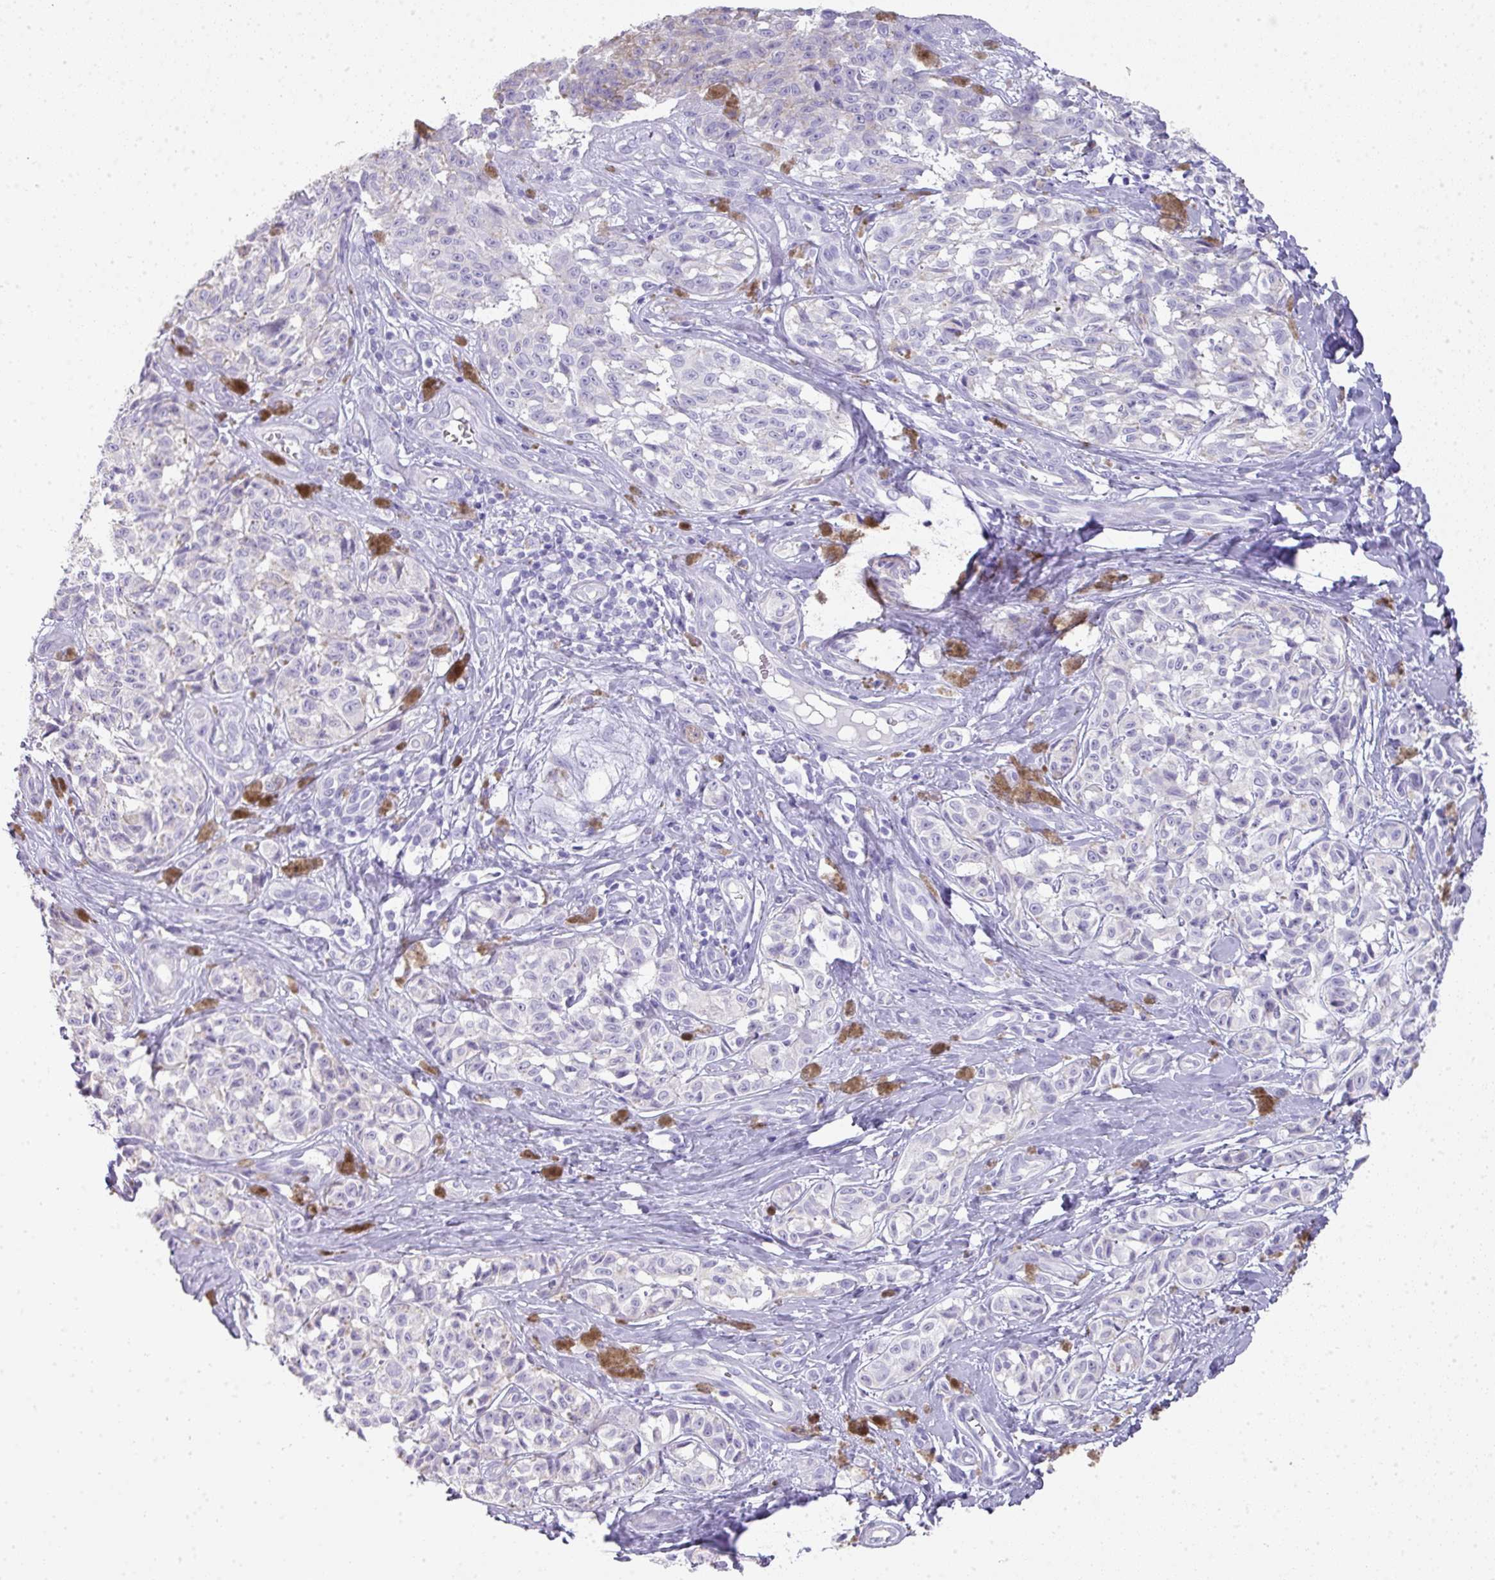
{"staining": {"intensity": "negative", "quantity": "none", "location": "none"}, "tissue": "melanoma", "cell_type": "Tumor cells", "image_type": "cancer", "snomed": [{"axis": "morphology", "description": "Malignant melanoma, NOS"}, {"axis": "topography", "description": "Skin"}], "caption": "The histopathology image shows no significant expression in tumor cells of melanoma. The staining is performed using DAB (3,3'-diaminobenzidine) brown chromogen with nuclei counter-stained in using hematoxylin.", "gene": "GLI4", "patient": {"sex": "female", "age": 65}}